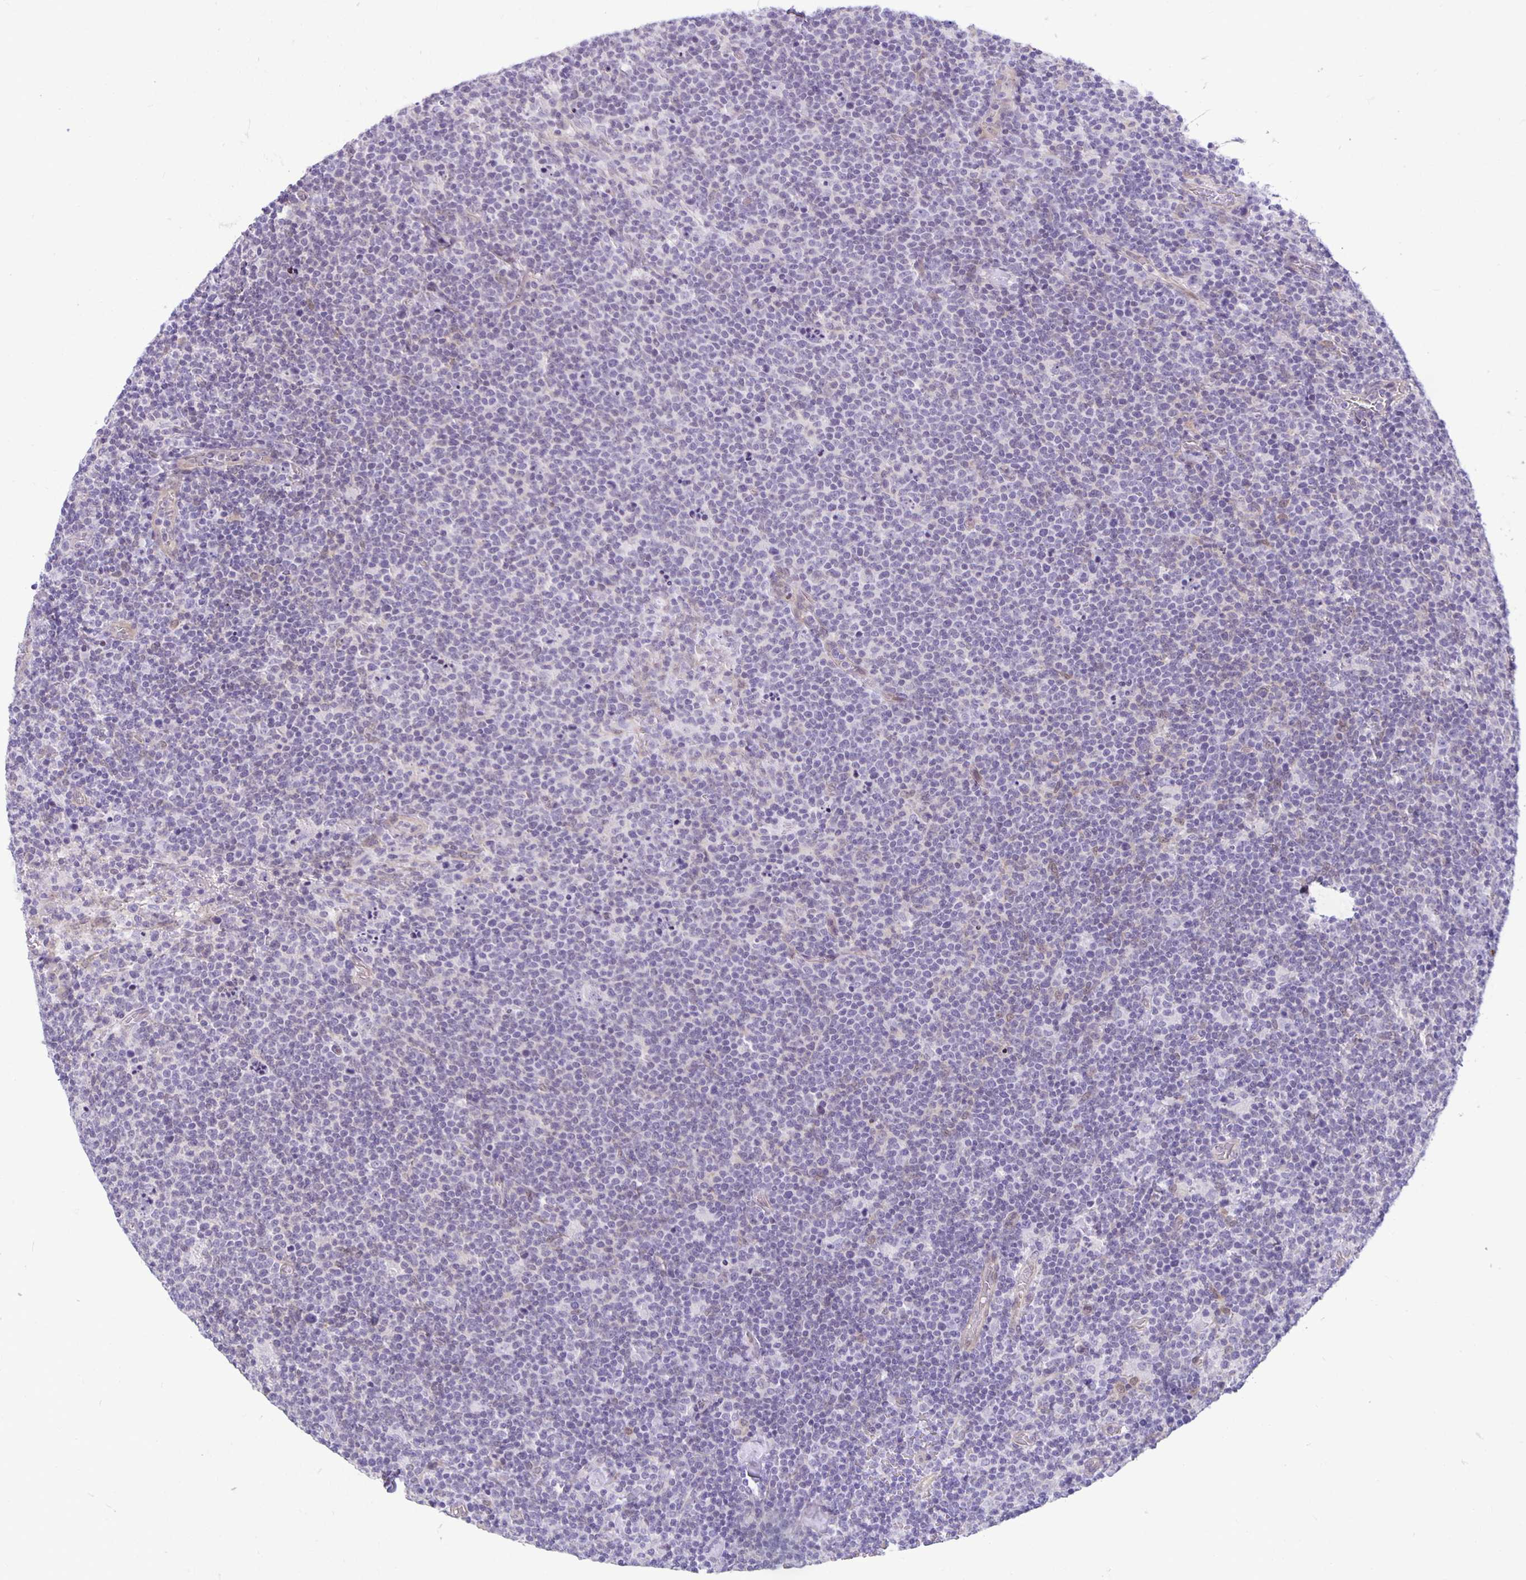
{"staining": {"intensity": "negative", "quantity": "none", "location": "none"}, "tissue": "lymphoma", "cell_type": "Tumor cells", "image_type": "cancer", "snomed": [{"axis": "morphology", "description": "Malignant lymphoma, non-Hodgkin's type, High grade"}, {"axis": "topography", "description": "Lymph node"}], "caption": "Tumor cells are negative for brown protein staining in high-grade malignant lymphoma, non-Hodgkin's type. Nuclei are stained in blue.", "gene": "TAX1BP3", "patient": {"sex": "male", "age": 61}}